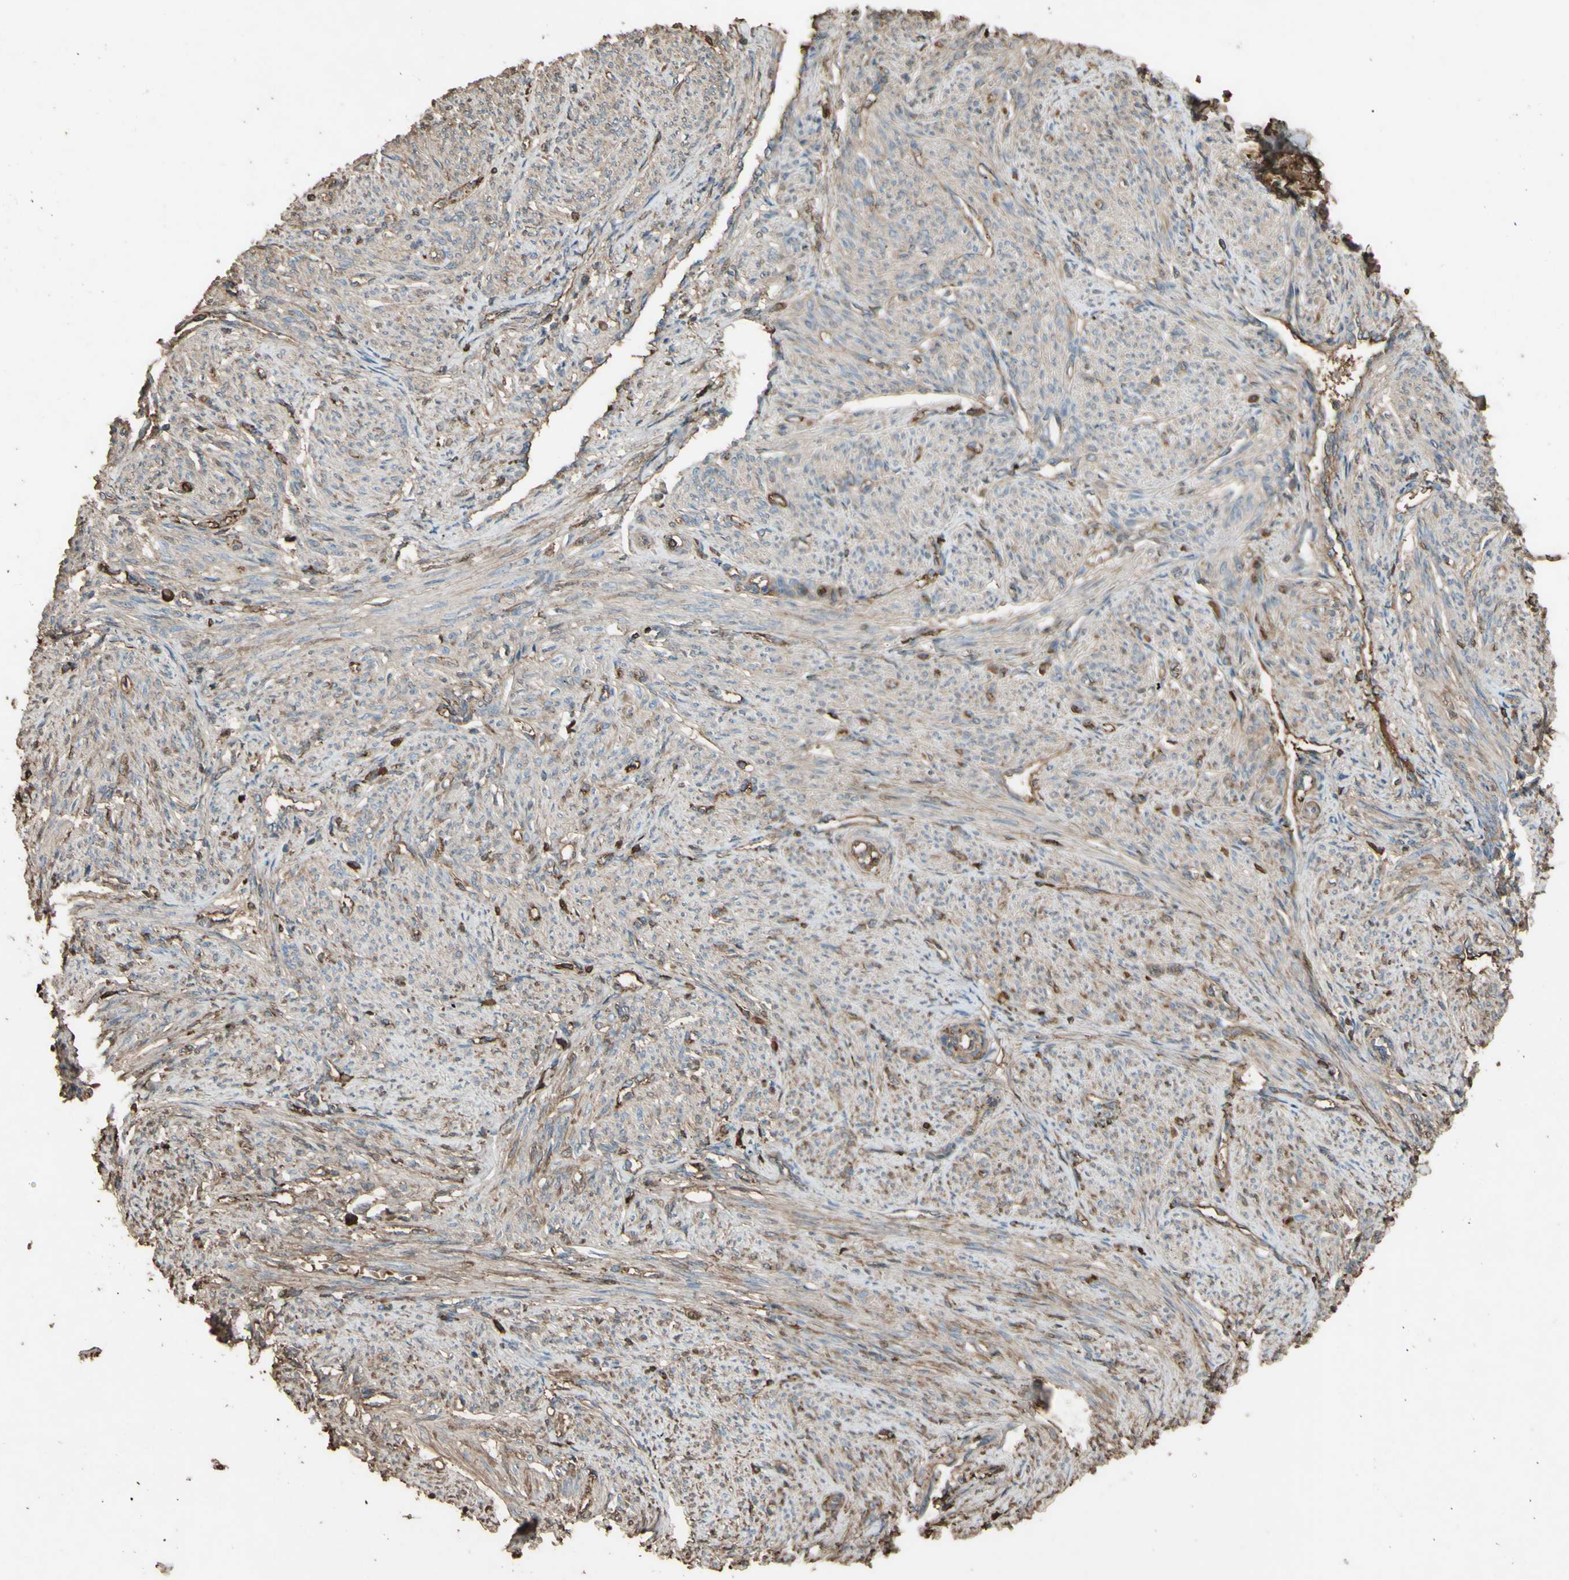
{"staining": {"intensity": "weak", "quantity": "25%-75%", "location": "cytoplasmic/membranous"}, "tissue": "smooth muscle", "cell_type": "Smooth muscle cells", "image_type": "normal", "snomed": [{"axis": "morphology", "description": "Normal tissue, NOS"}, {"axis": "topography", "description": "Smooth muscle"}], "caption": "Weak cytoplasmic/membranous positivity is identified in approximately 25%-75% of smooth muscle cells in normal smooth muscle. (IHC, brightfield microscopy, high magnification).", "gene": "PTGDS", "patient": {"sex": "female", "age": 65}}